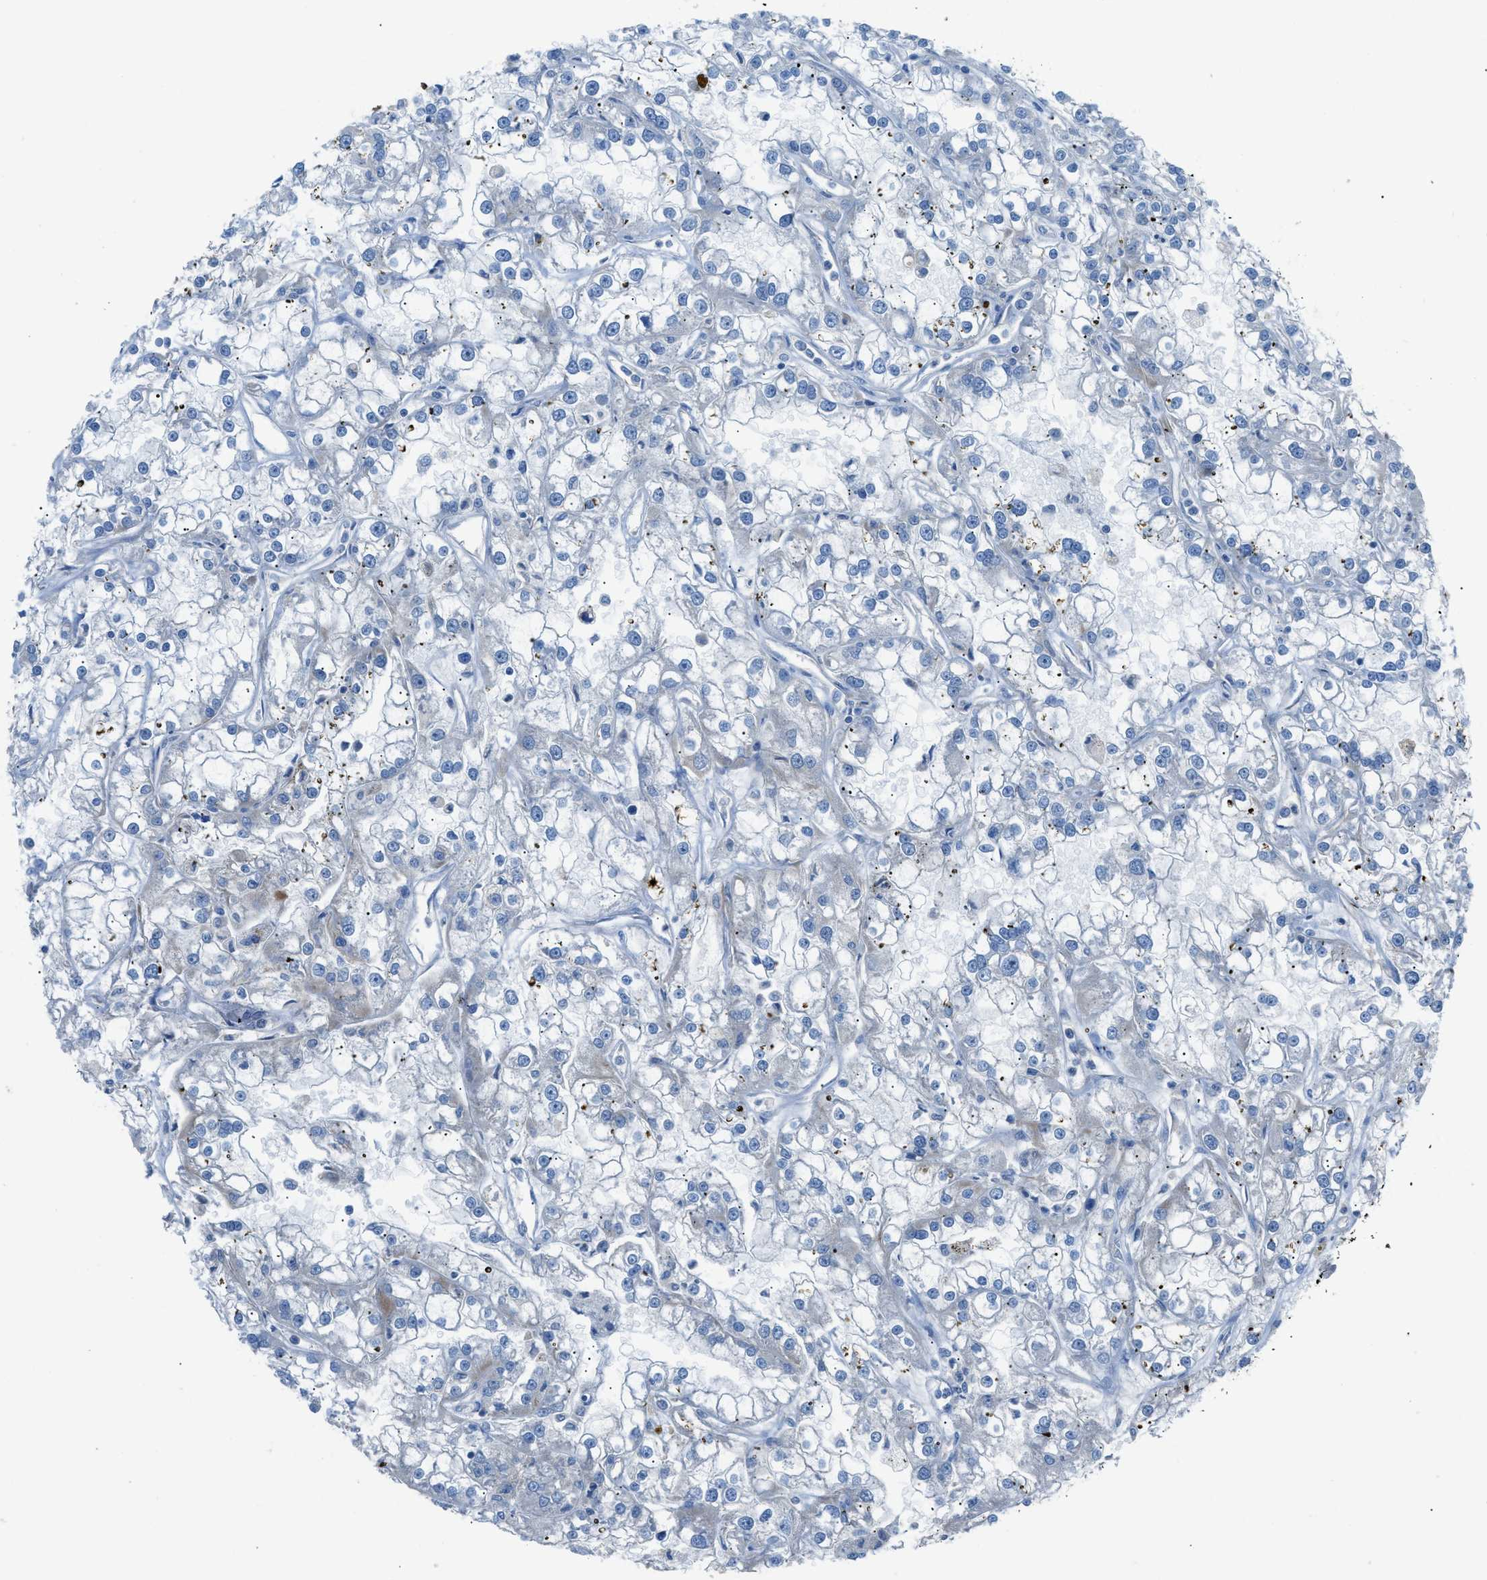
{"staining": {"intensity": "negative", "quantity": "none", "location": "none"}, "tissue": "renal cancer", "cell_type": "Tumor cells", "image_type": "cancer", "snomed": [{"axis": "morphology", "description": "Adenocarcinoma, NOS"}, {"axis": "topography", "description": "Kidney"}], "caption": "High power microscopy micrograph of an immunohistochemistry (IHC) image of renal cancer (adenocarcinoma), revealing no significant positivity in tumor cells.", "gene": "CABP7", "patient": {"sex": "female", "age": 52}}